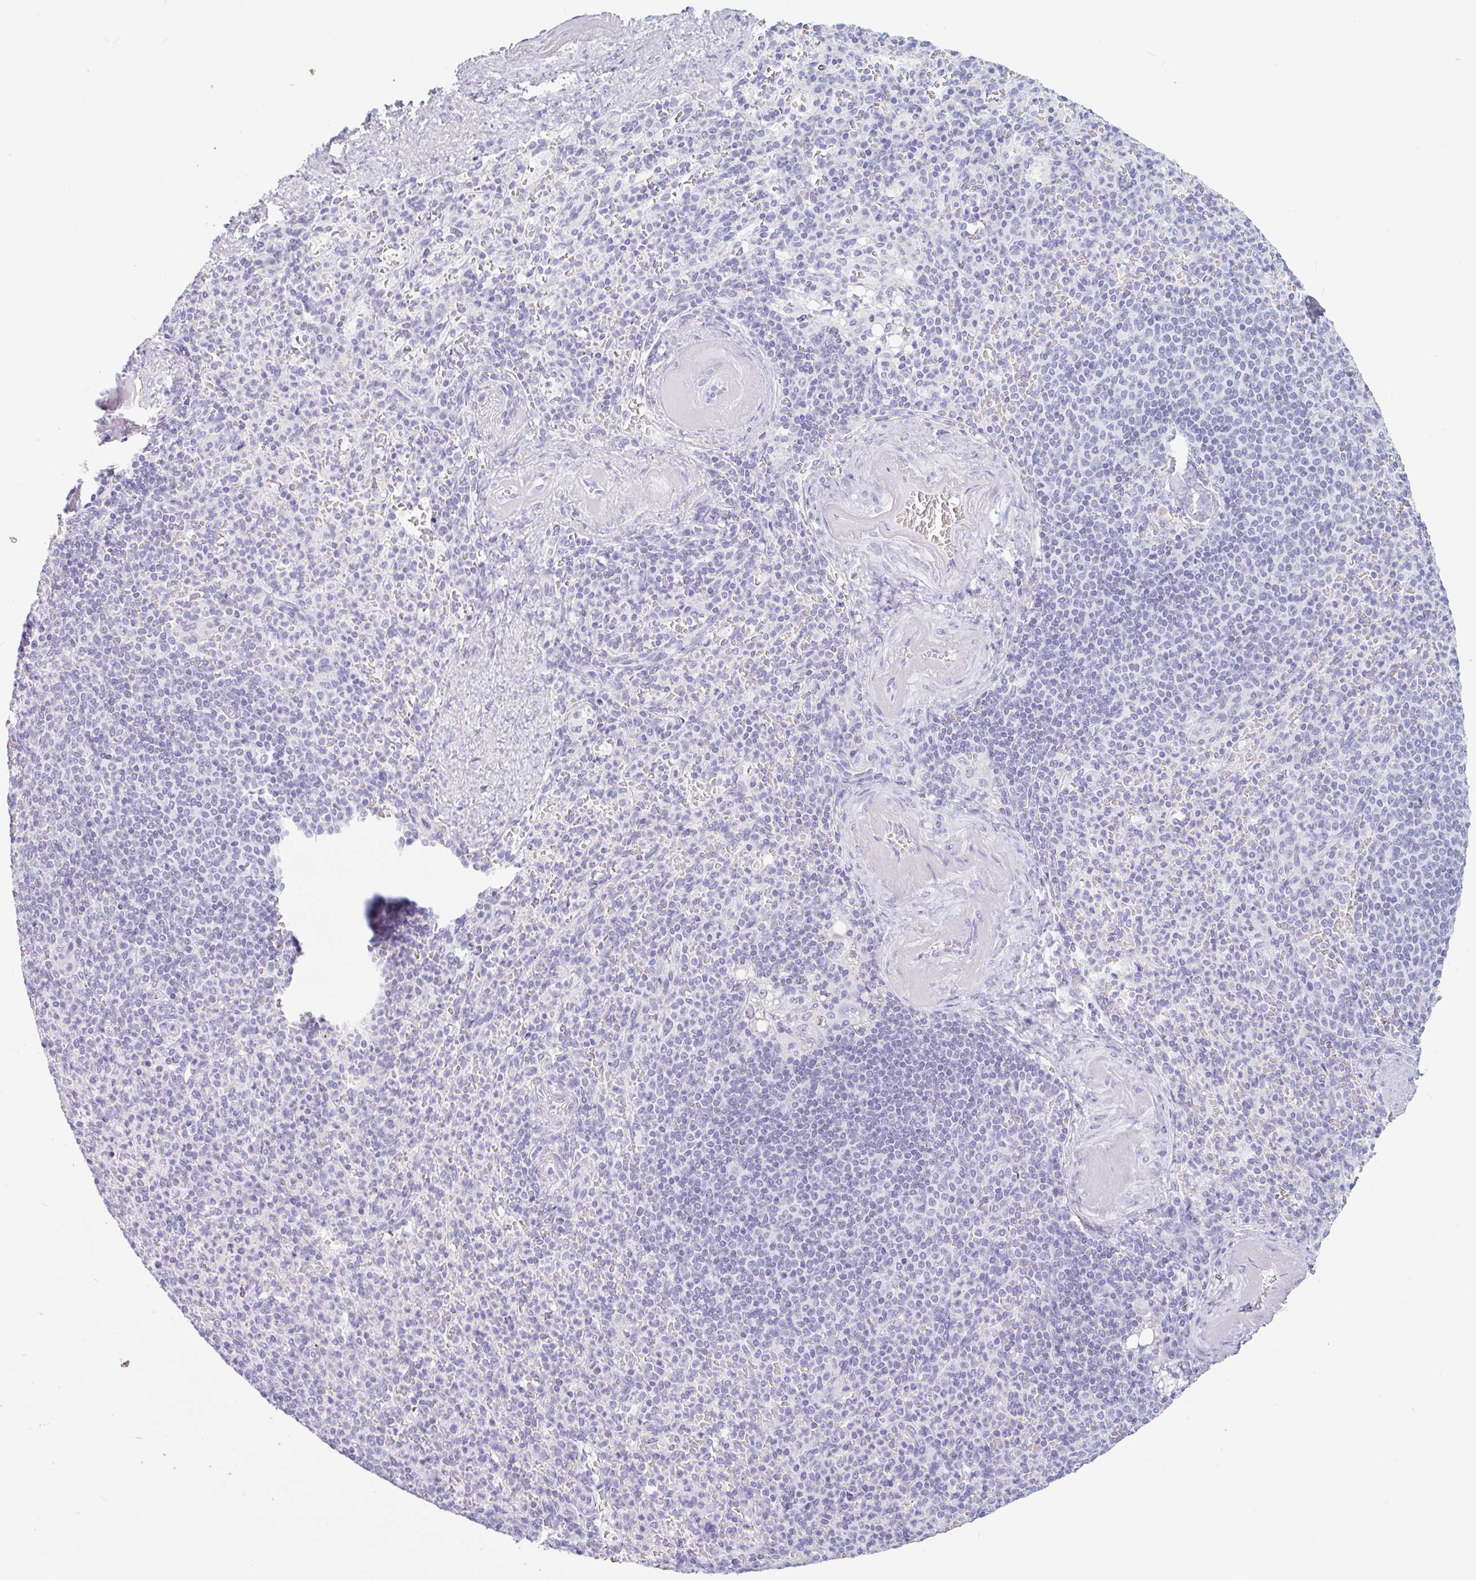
{"staining": {"intensity": "negative", "quantity": "none", "location": "none"}, "tissue": "spleen", "cell_type": "Cells in red pulp", "image_type": "normal", "snomed": [{"axis": "morphology", "description": "Normal tissue, NOS"}, {"axis": "topography", "description": "Spleen"}], "caption": "Cells in red pulp show no significant expression in benign spleen. (Brightfield microscopy of DAB immunohistochemistry (IHC) at high magnification).", "gene": "CTSE", "patient": {"sex": "female", "age": 74}}